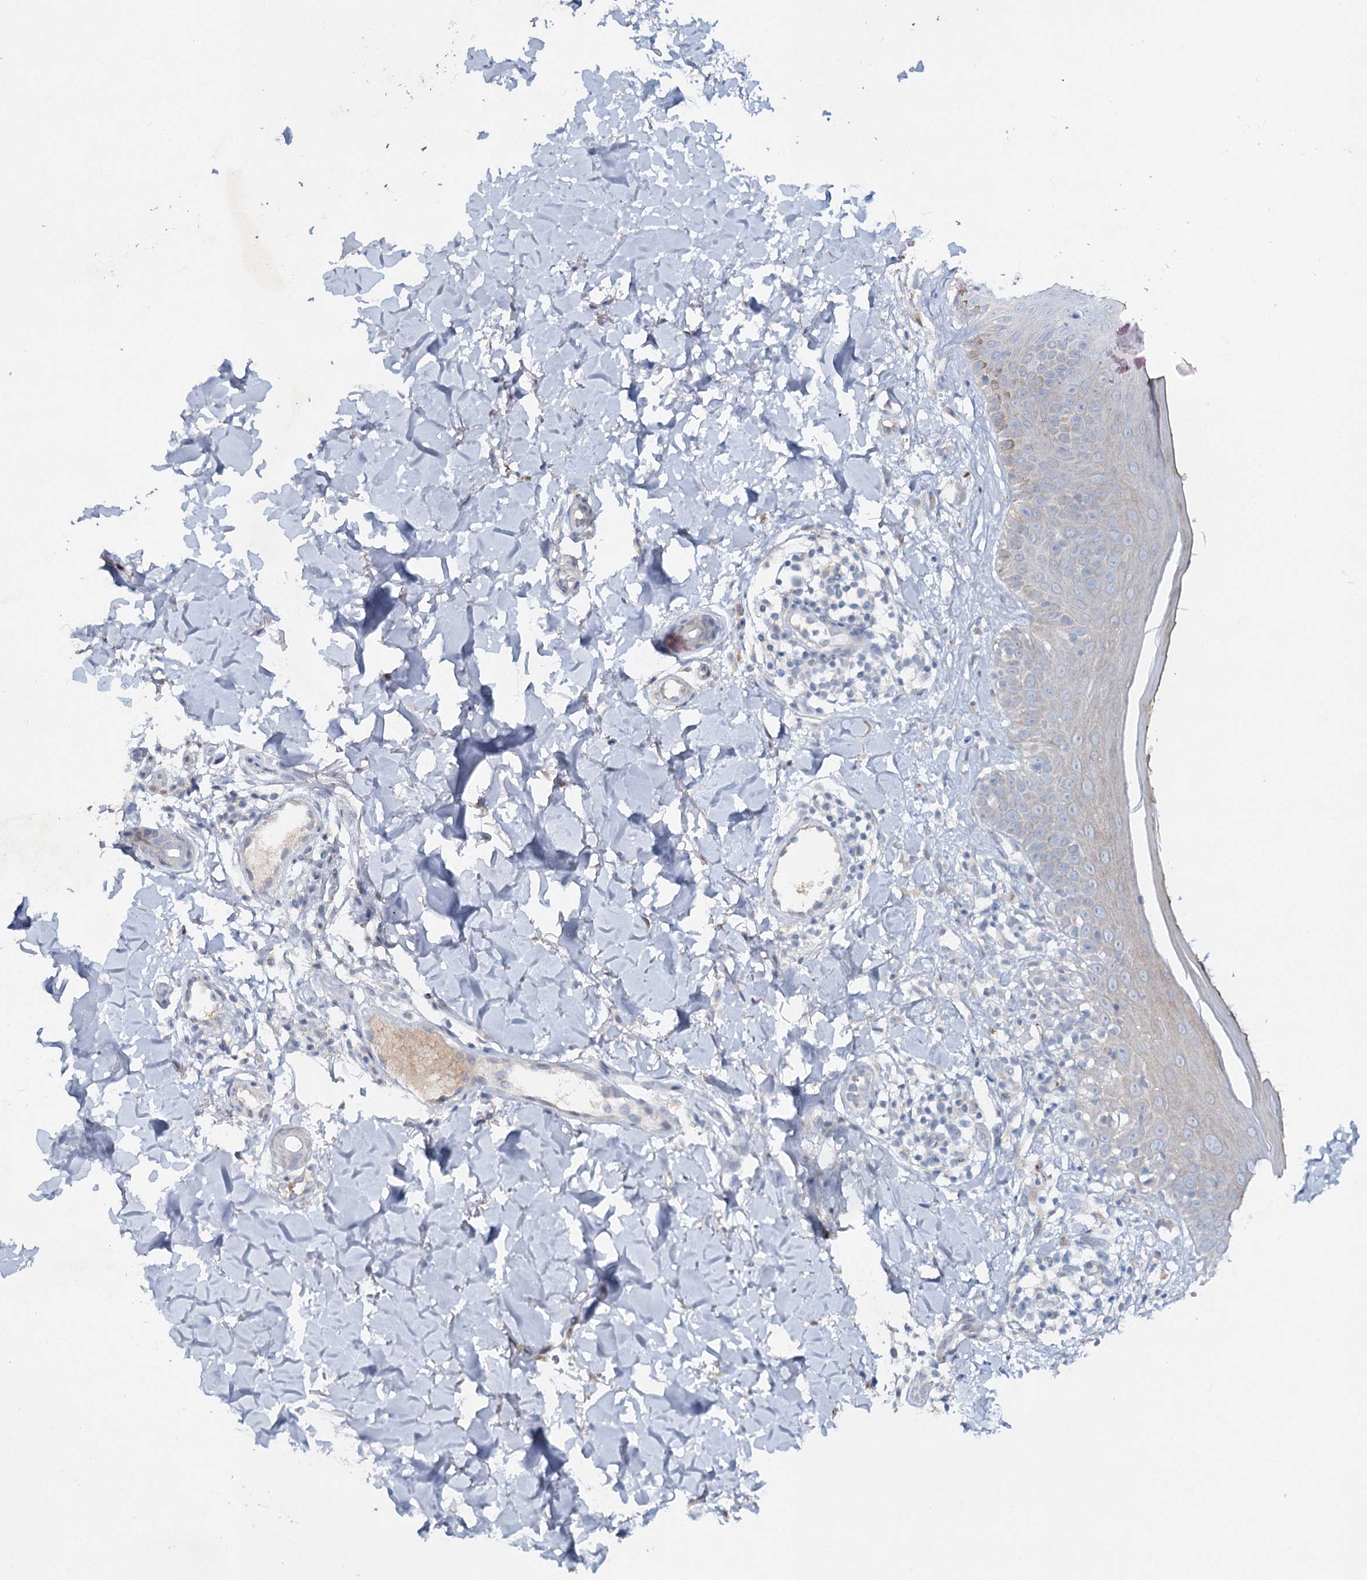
{"staining": {"intensity": "negative", "quantity": "none", "location": "none"}, "tissue": "skin", "cell_type": "Fibroblasts", "image_type": "normal", "snomed": [{"axis": "morphology", "description": "Normal tissue, NOS"}, {"axis": "topography", "description": "Skin"}], "caption": "Immunohistochemistry (IHC) histopathology image of benign skin: human skin stained with DAB exhibits no significant protein positivity in fibroblasts.", "gene": "RFX6", "patient": {"sex": "male", "age": 52}}